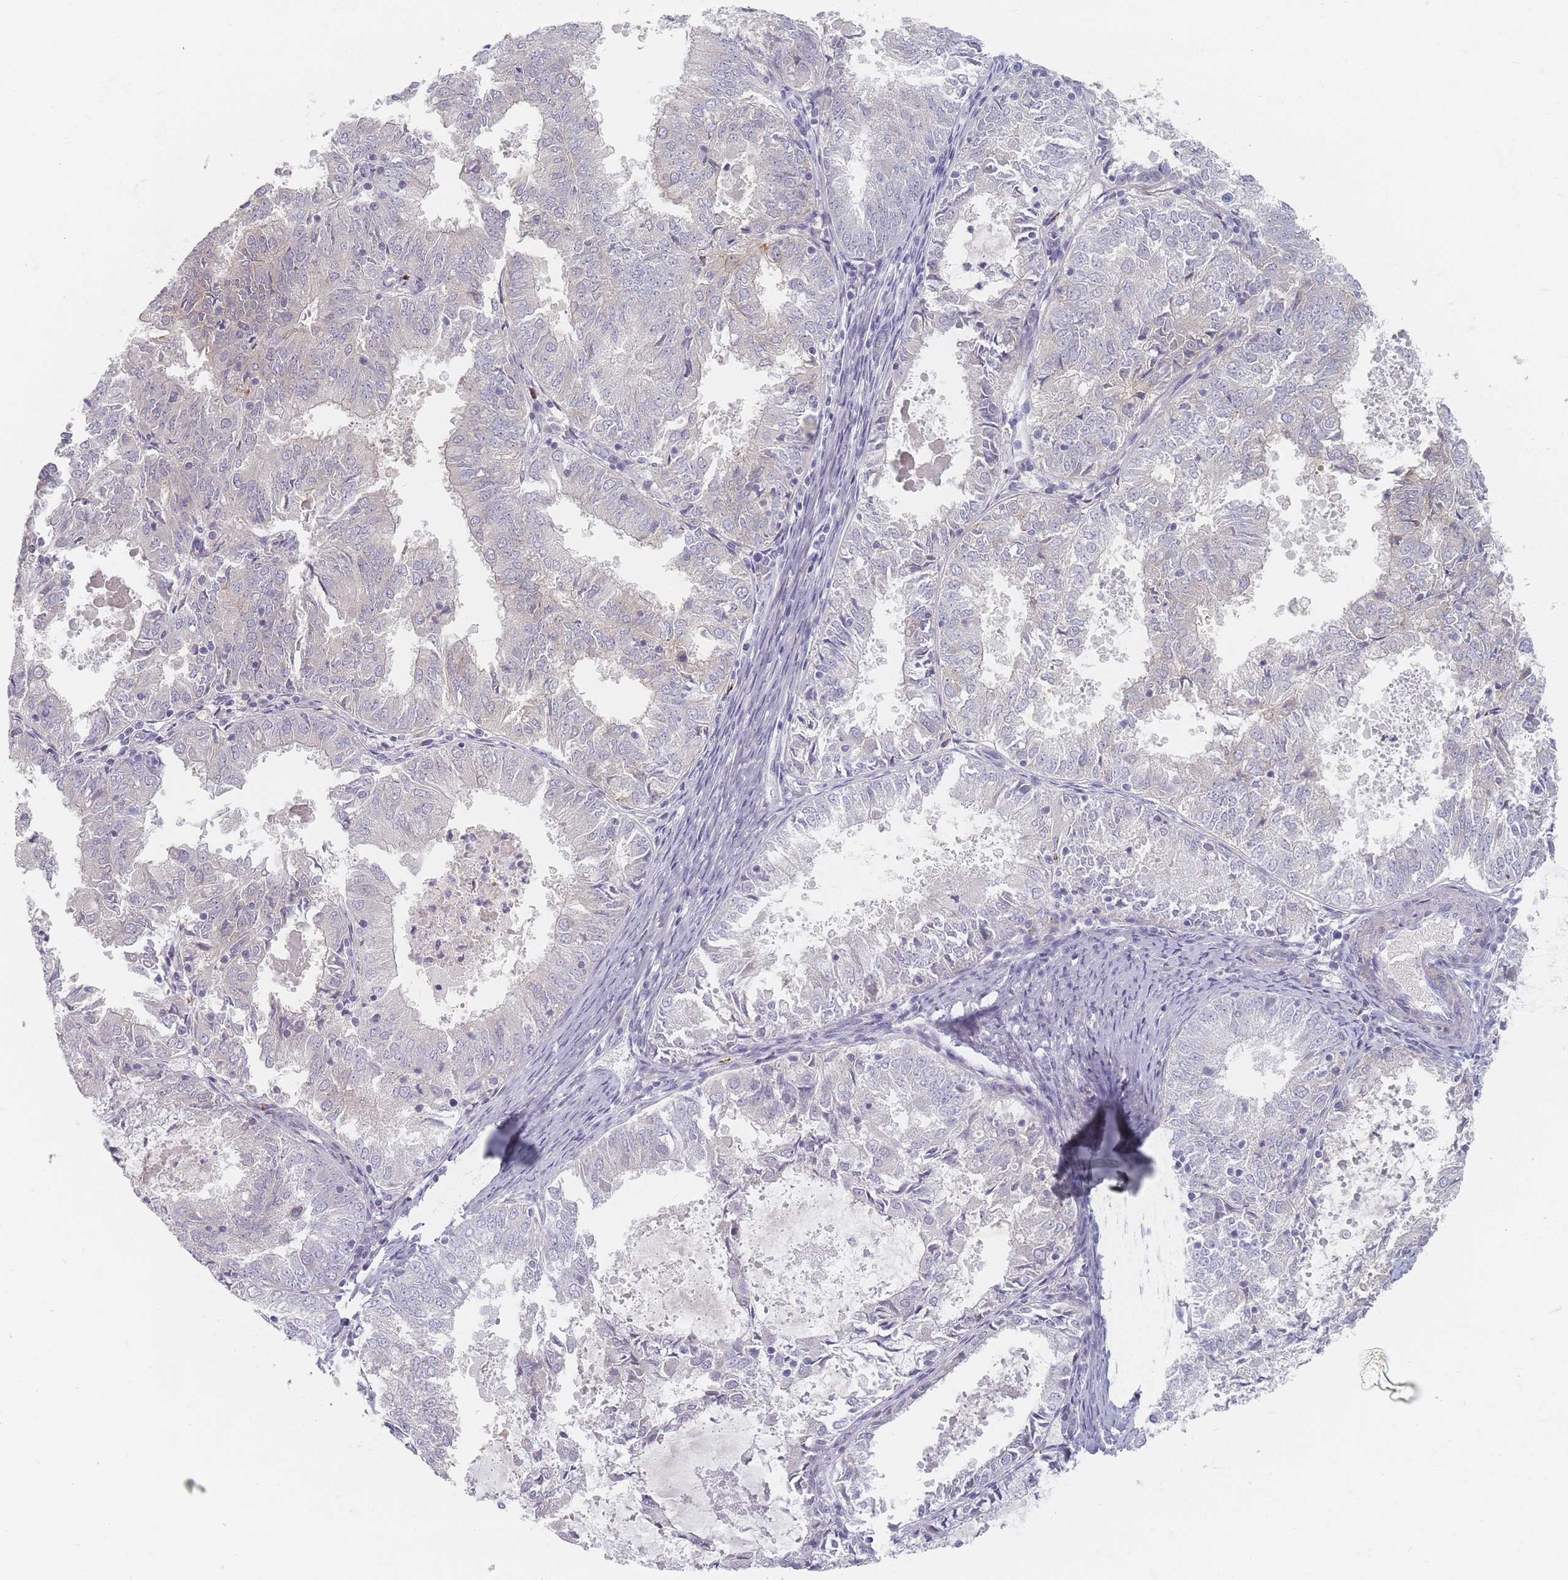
{"staining": {"intensity": "negative", "quantity": "none", "location": "none"}, "tissue": "endometrial cancer", "cell_type": "Tumor cells", "image_type": "cancer", "snomed": [{"axis": "morphology", "description": "Adenocarcinoma, NOS"}, {"axis": "topography", "description": "Endometrium"}], "caption": "This is an immunohistochemistry (IHC) image of endometrial cancer (adenocarcinoma). There is no expression in tumor cells.", "gene": "TMOD1", "patient": {"sex": "female", "age": 57}}